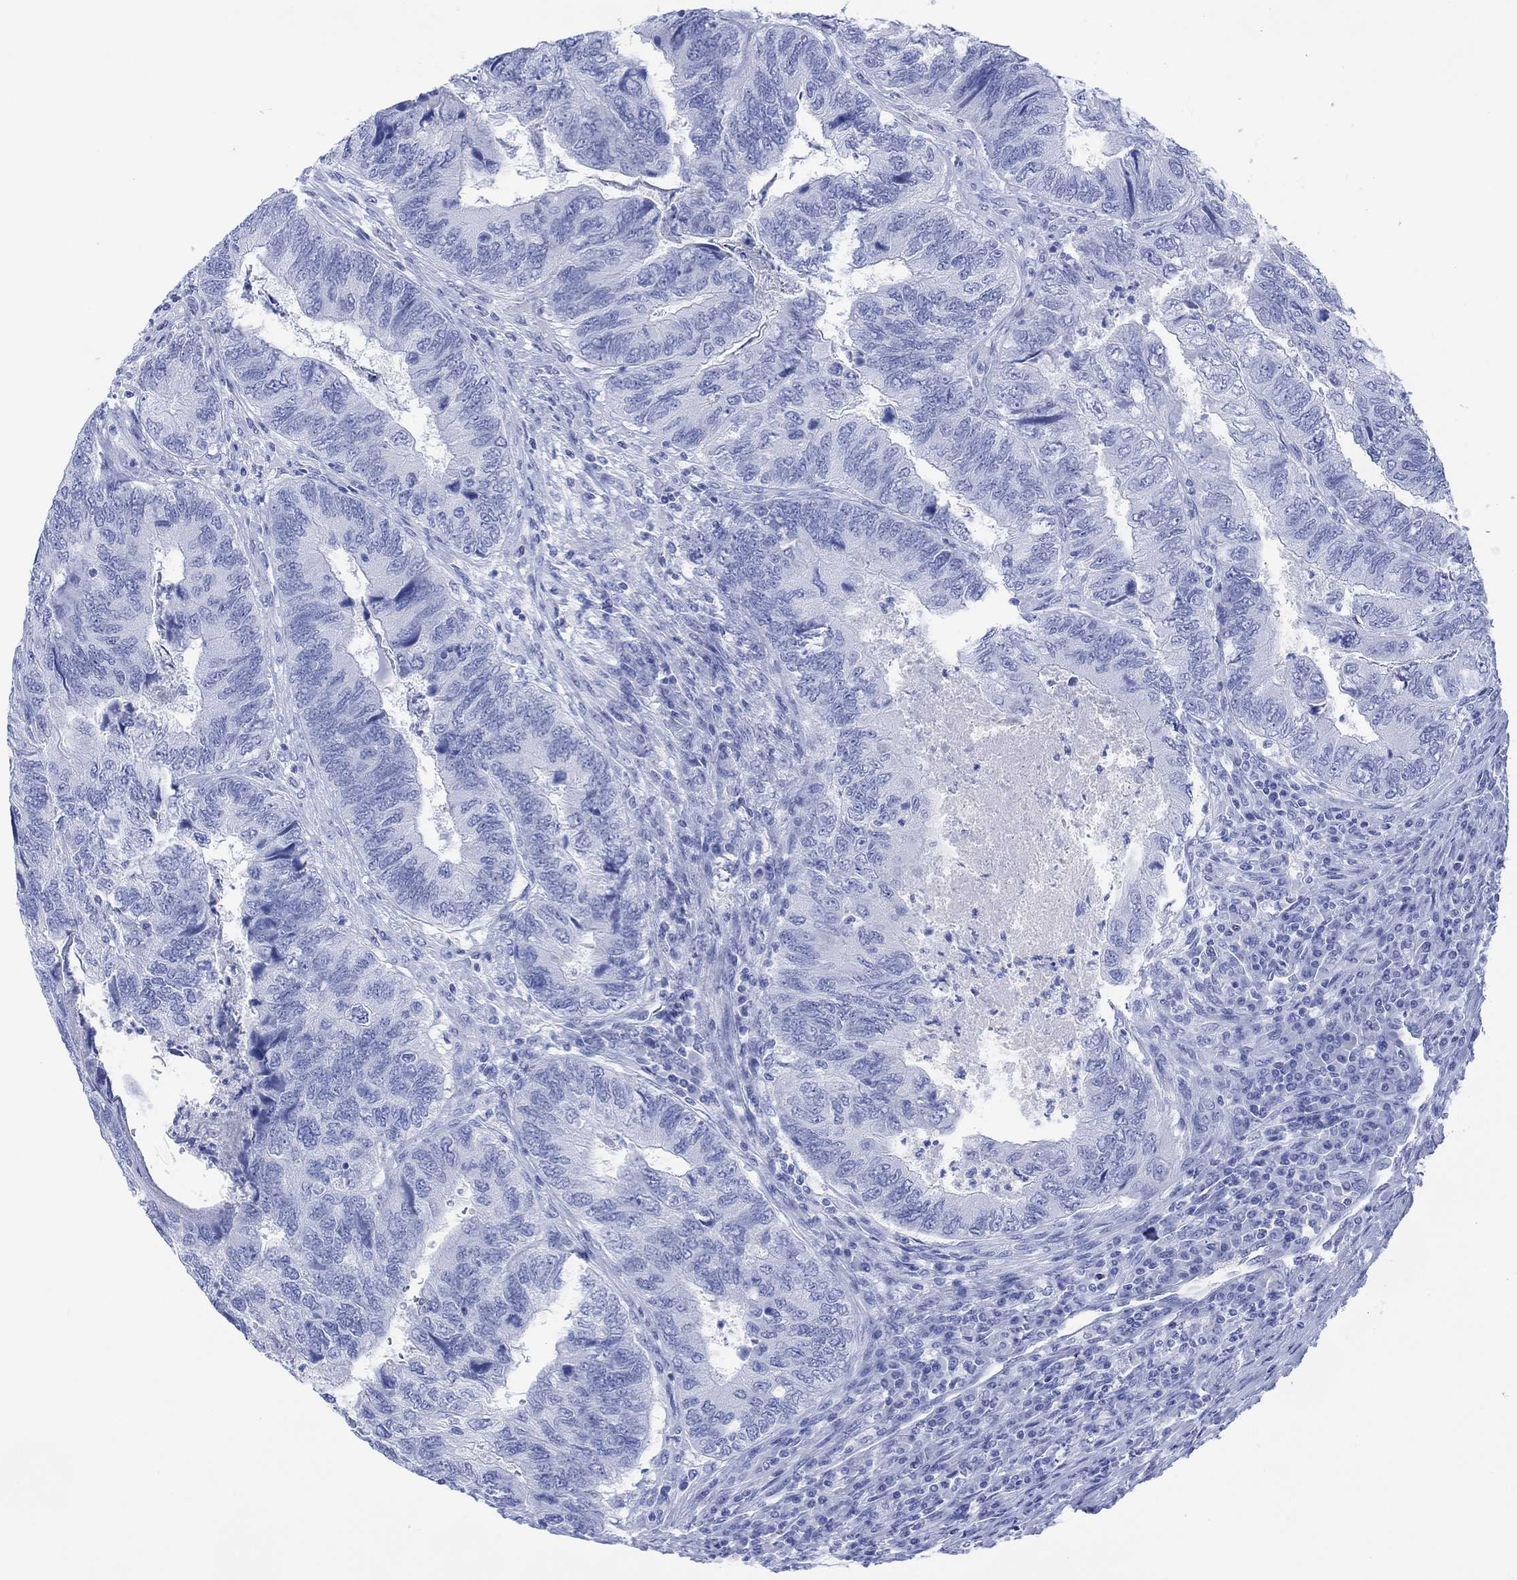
{"staining": {"intensity": "negative", "quantity": "none", "location": "none"}, "tissue": "colorectal cancer", "cell_type": "Tumor cells", "image_type": "cancer", "snomed": [{"axis": "morphology", "description": "Adenocarcinoma, NOS"}, {"axis": "topography", "description": "Colon"}], "caption": "Adenocarcinoma (colorectal) was stained to show a protein in brown. There is no significant expression in tumor cells. (DAB IHC with hematoxylin counter stain).", "gene": "CELF4", "patient": {"sex": "female", "age": 67}}